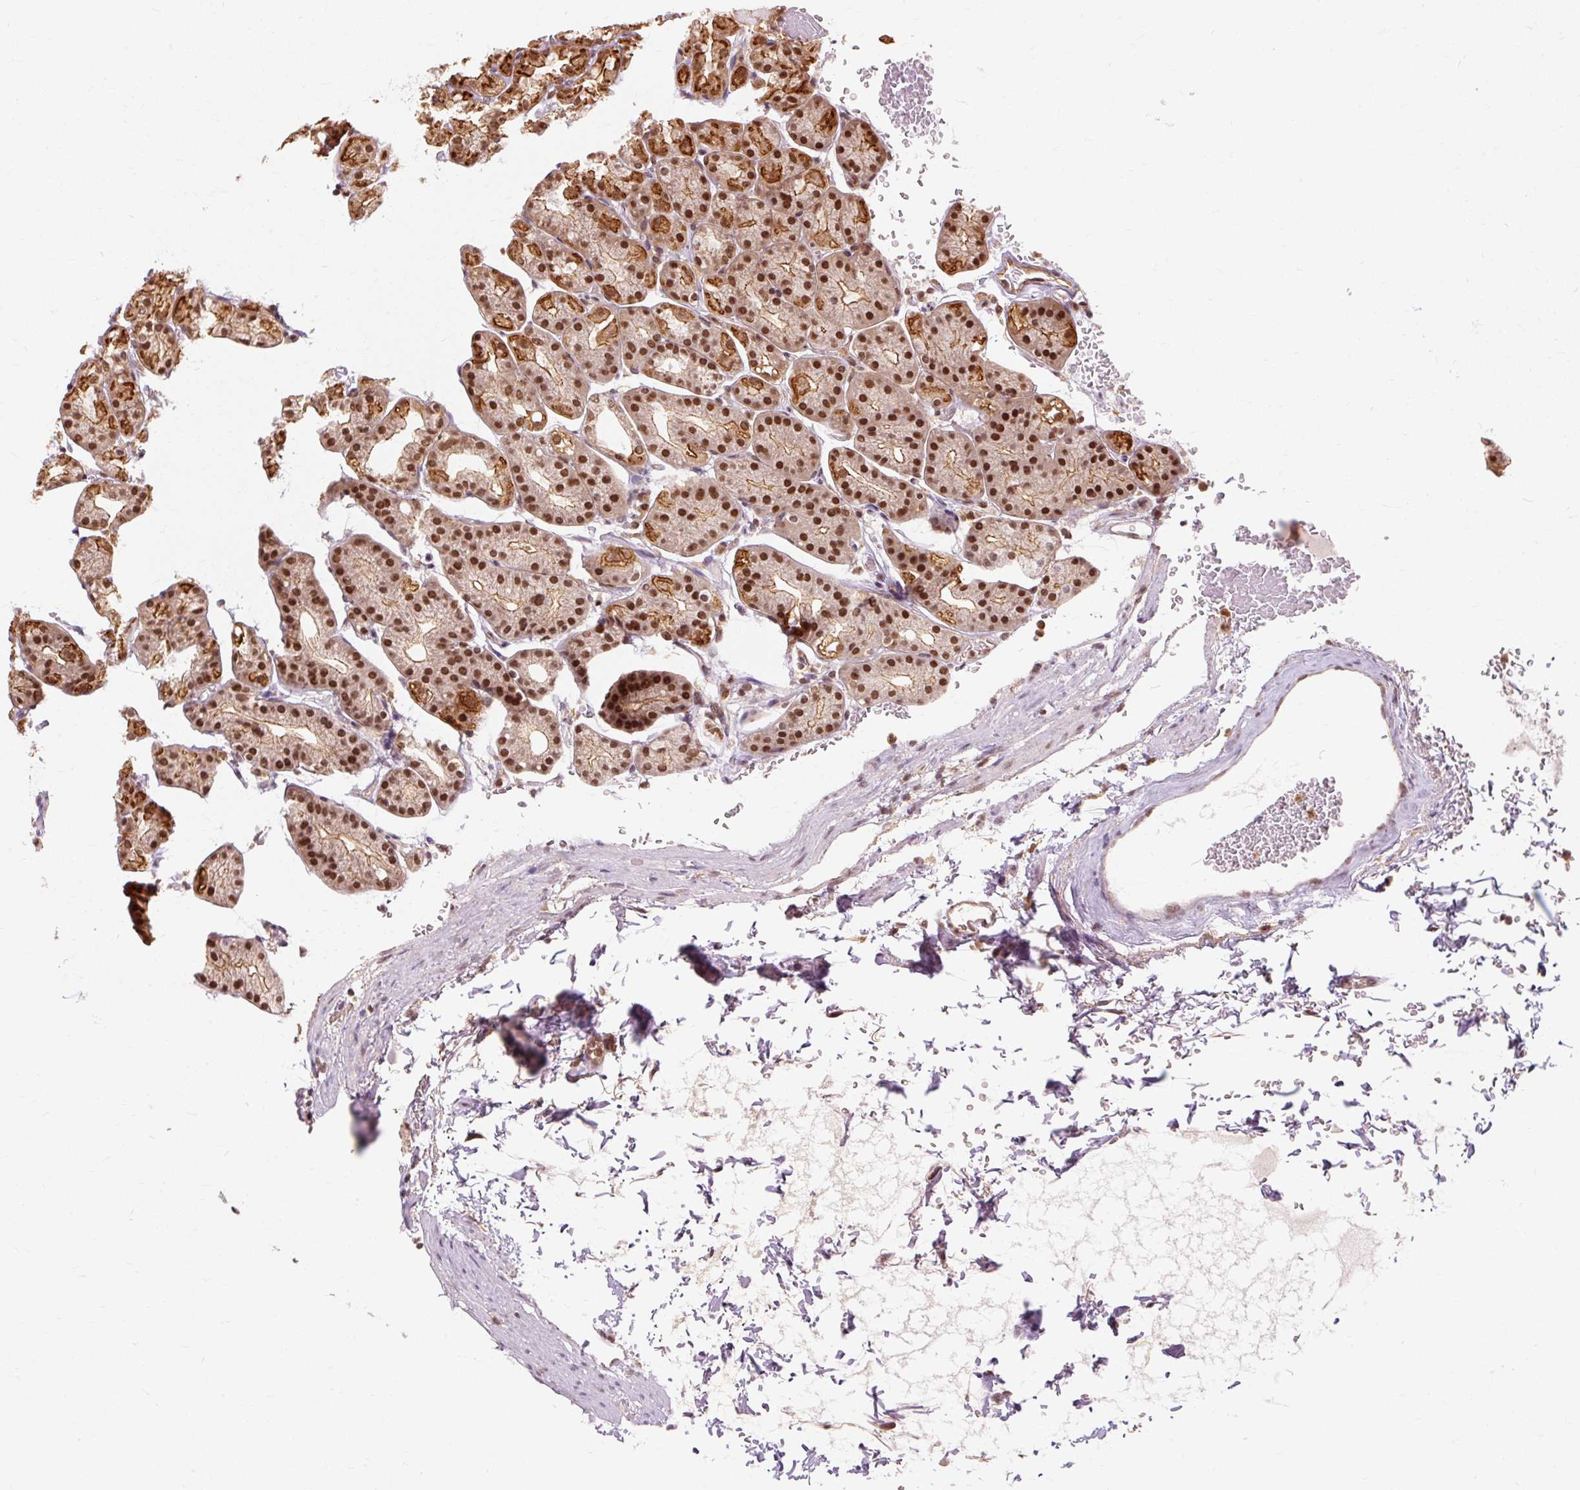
{"staining": {"intensity": "strong", "quantity": ">75%", "location": "cytoplasmic/membranous,nuclear"}, "tissue": "stomach", "cell_type": "Glandular cells", "image_type": "normal", "snomed": [{"axis": "morphology", "description": "Normal tissue, NOS"}, {"axis": "topography", "description": "Stomach, upper"}], "caption": "Immunohistochemistry (IHC) of benign stomach exhibits high levels of strong cytoplasmic/membranous,nuclear positivity in about >75% of glandular cells.", "gene": "CSTF1", "patient": {"sex": "female", "age": 81}}